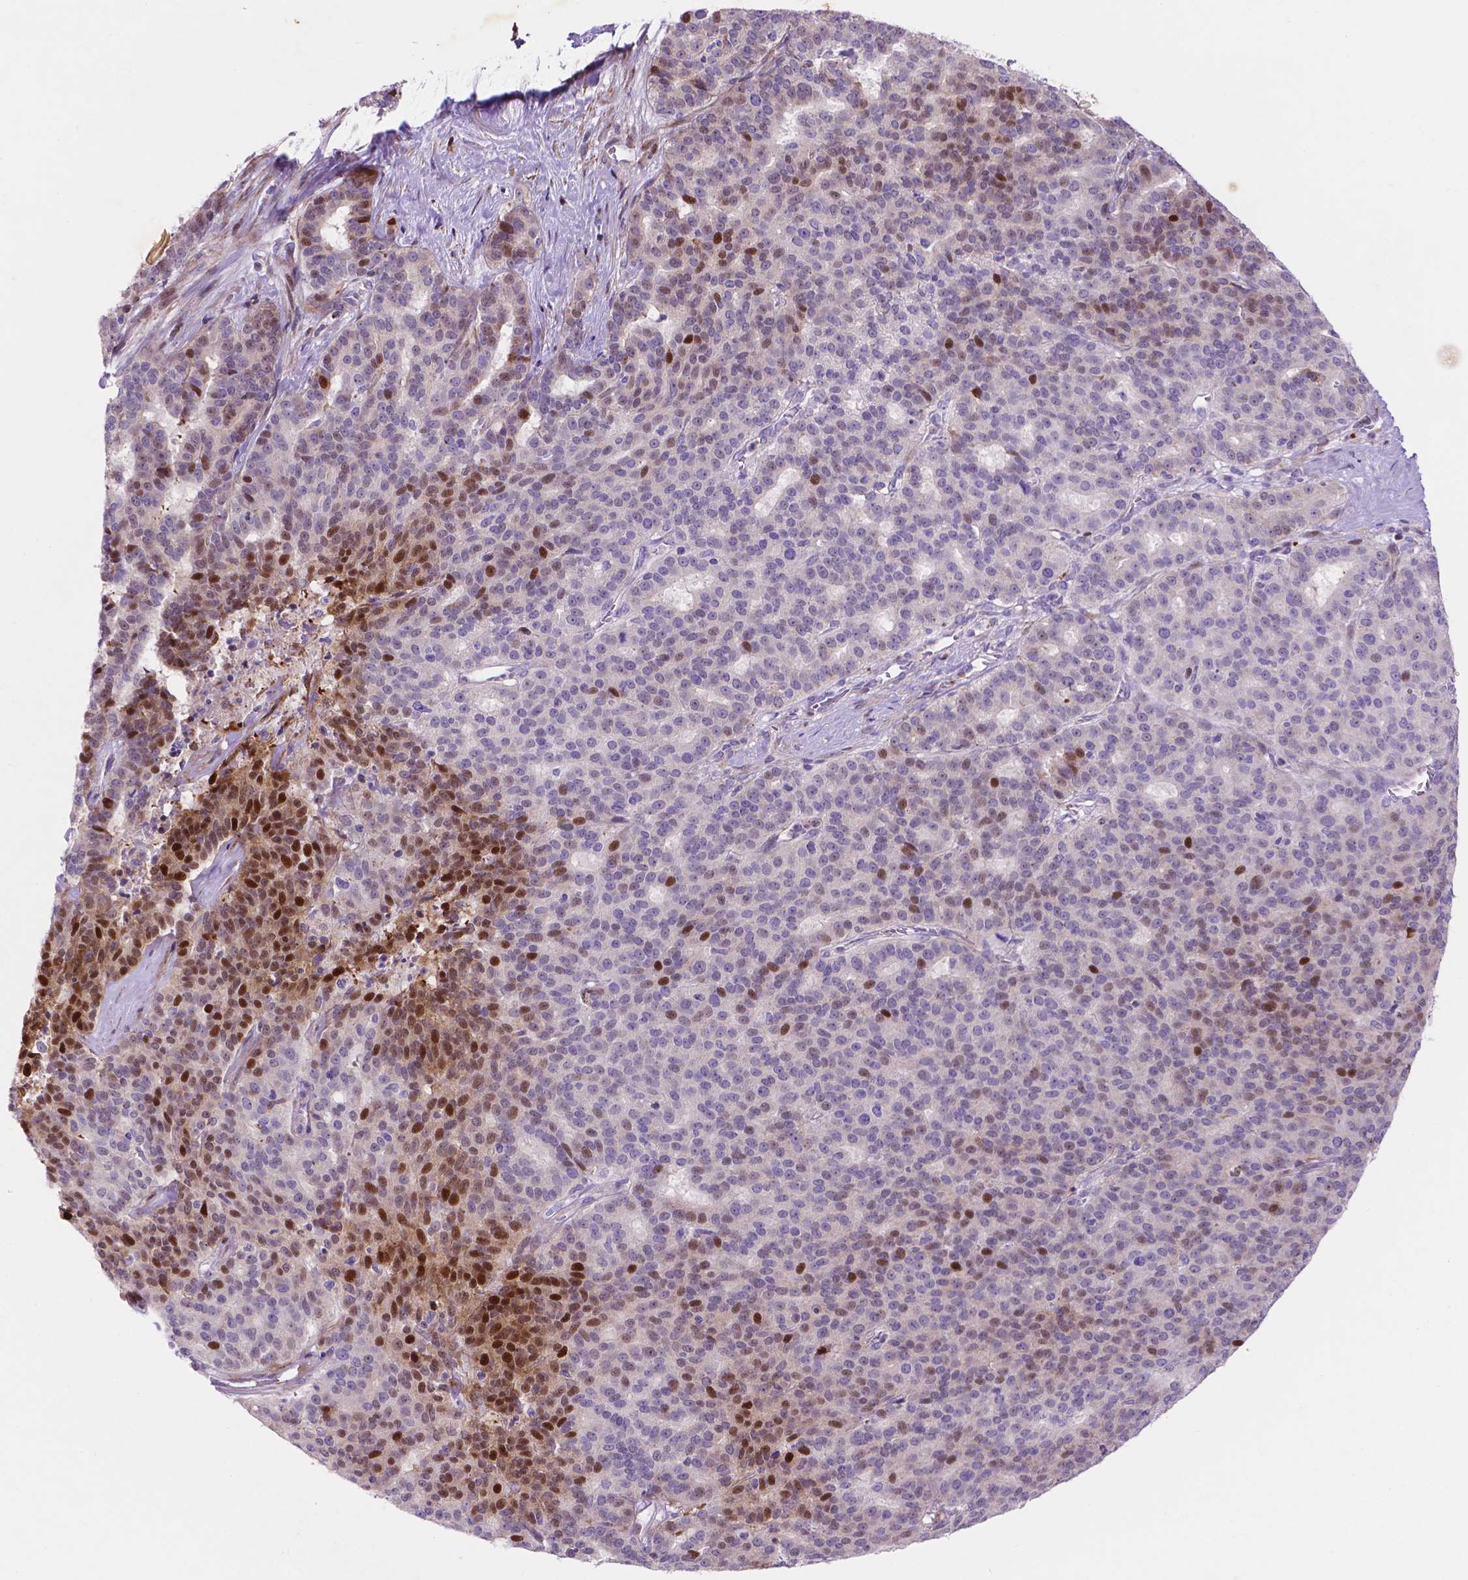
{"staining": {"intensity": "strong", "quantity": "25%-75%", "location": "nuclear"}, "tissue": "liver cancer", "cell_type": "Tumor cells", "image_type": "cancer", "snomed": [{"axis": "morphology", "description": "Cholangiocarcinoma"}, {"axis": "topography", "description": "Liver"}], "caption": "Liver cholangiocarcinoma stained with immunohistochemistry displays strong nuclear staining in about 25%-75% of tumor cells. The protein is shown in brown color, while the nuclei are stained blue.", "gene": "TM4SF20", "patient": {"sex": "female", "age": 47}}